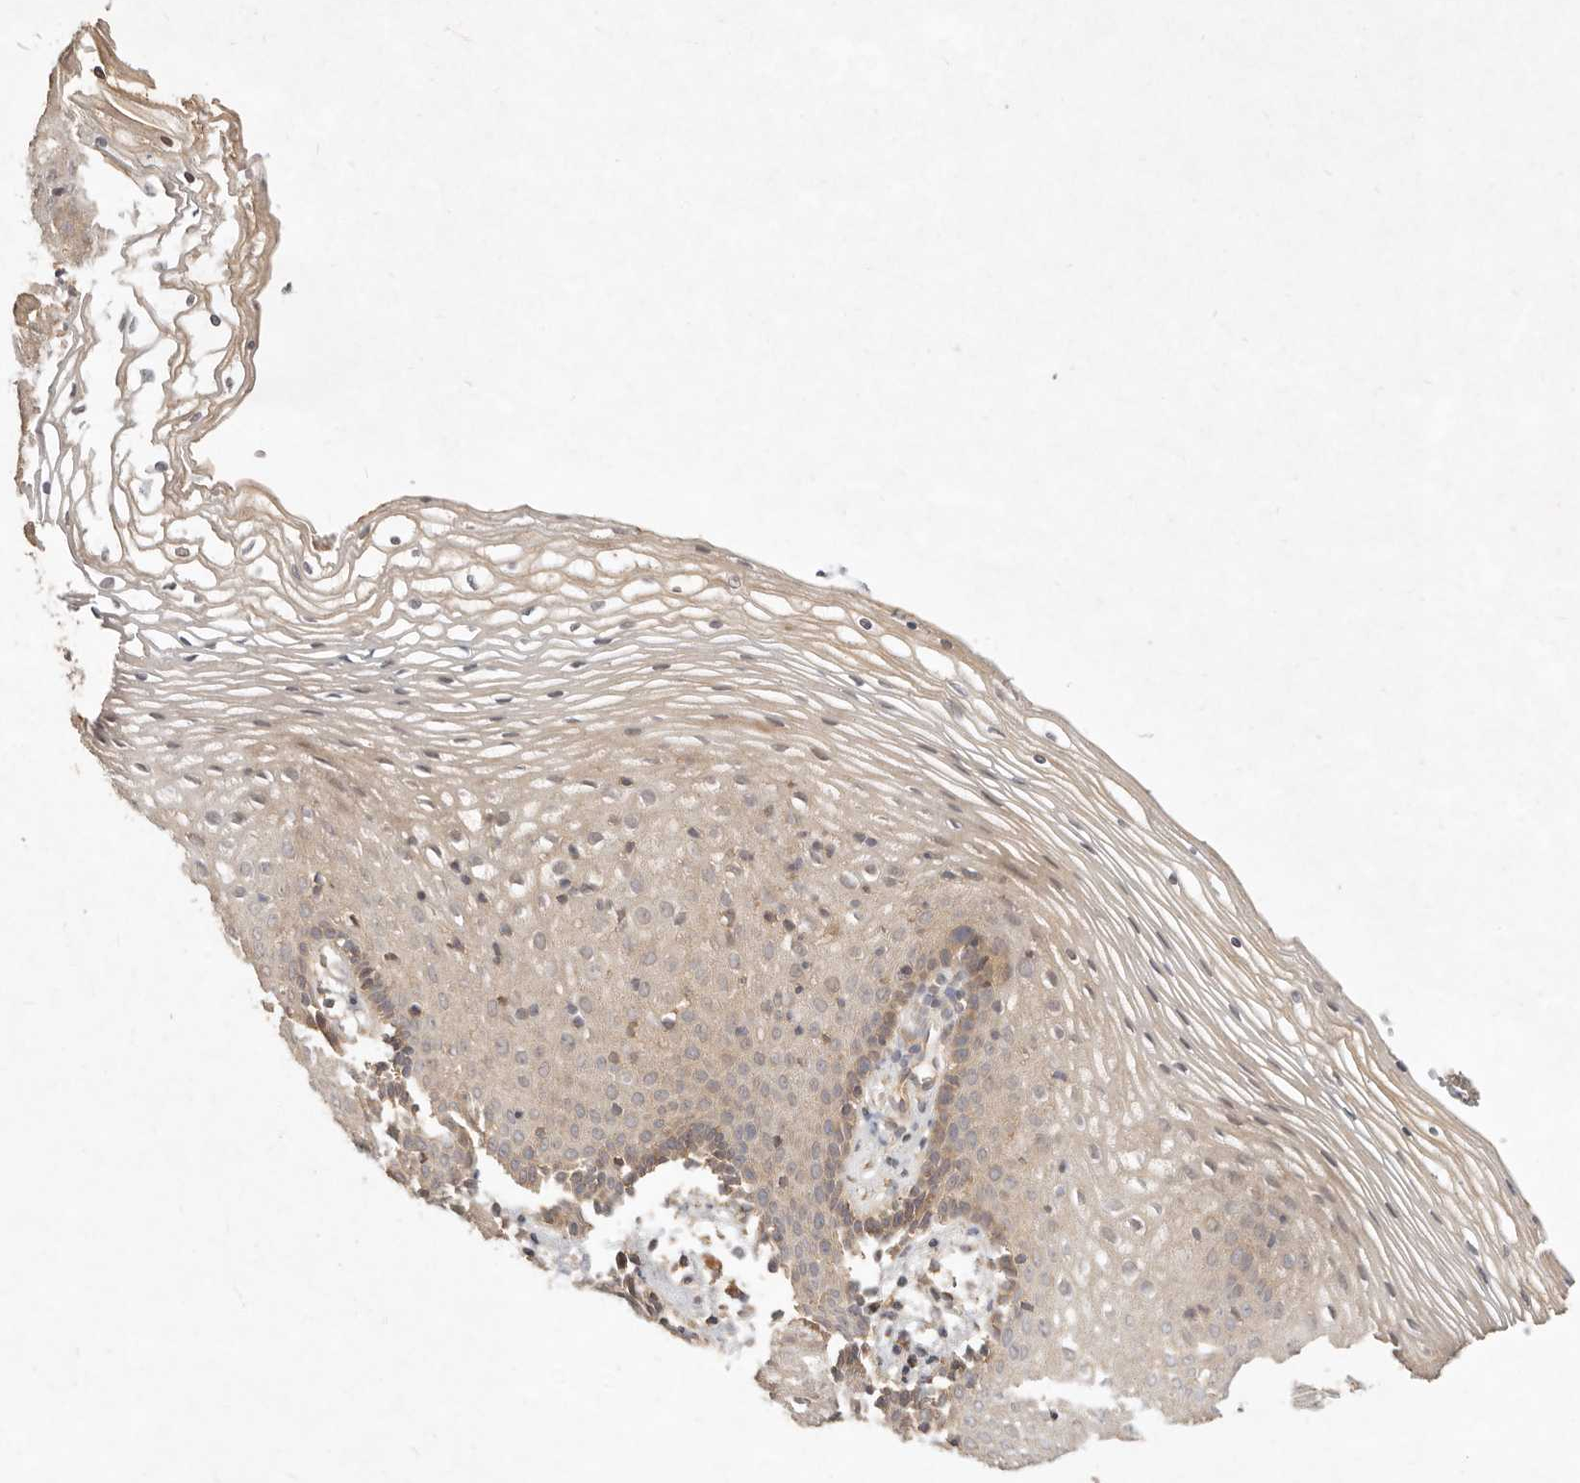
{"staining": {"intensity": "moderate", "quantity": "25%-75%", "location": "cytoplasmic/membranous"}, "tissue": "vagina", "cell_type": "Squamous epithelial cells", "image_type": "normal", "snomed": [{"axis": "morphology", "description": "Normal tissue, NOS"}, {"axis": "topography", "description": "Vagina"}], "caption": "The immunohistochemical stain labels moderate cytoplasmic/membranous staining in squamous epithelial cells of unremarkable vagina. (DAB (3,3'-diaminobenzidine) IHC, brown staining for protein, blue staining for nuclei).", "gene": "FREM2", "patient": {"sex": "female", "age": 32}}